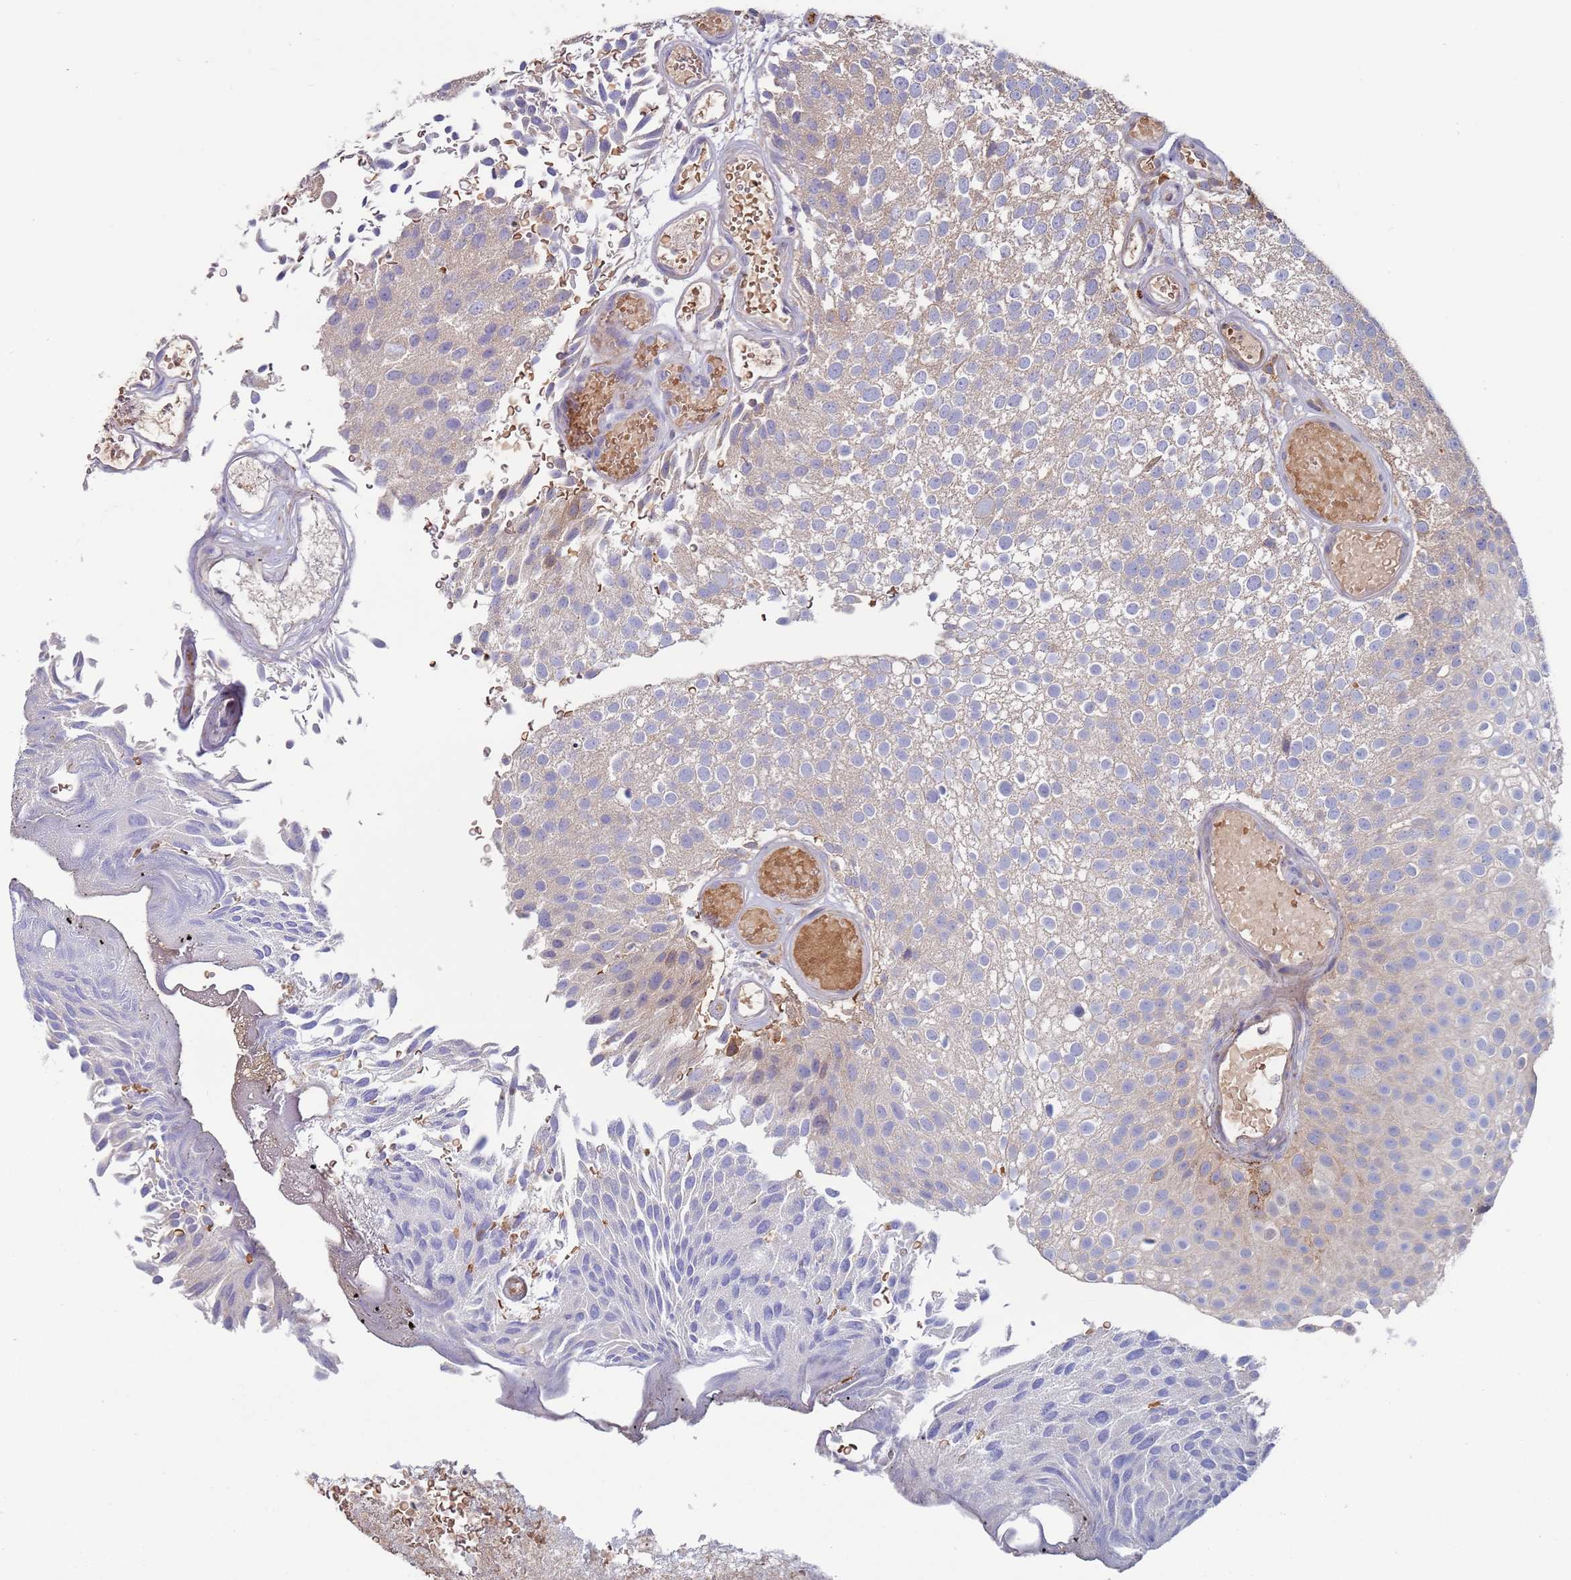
{"staining": {"intensity": "weak", "quantity": "<25%", "location": "cytoplasmic/membranous"}, "tissue": "urothelial cancer", "cell_type": "Tumor cells", "image_type": "cancer", "snomed": [{"axis": "morphology", "description": "Urothelial carcinoma, Low grade"}, {"axis": "topography", "description": "Urinary bladder"}], "caption": "Immunohistochemistry image of neoplastic tissue: human urothelial carcinoma (low-grade) stained with DAB shows no significant protein staining in tumor cells.", "gene": "MALRD1", "patient": {"sex": "male", "age": 78}}